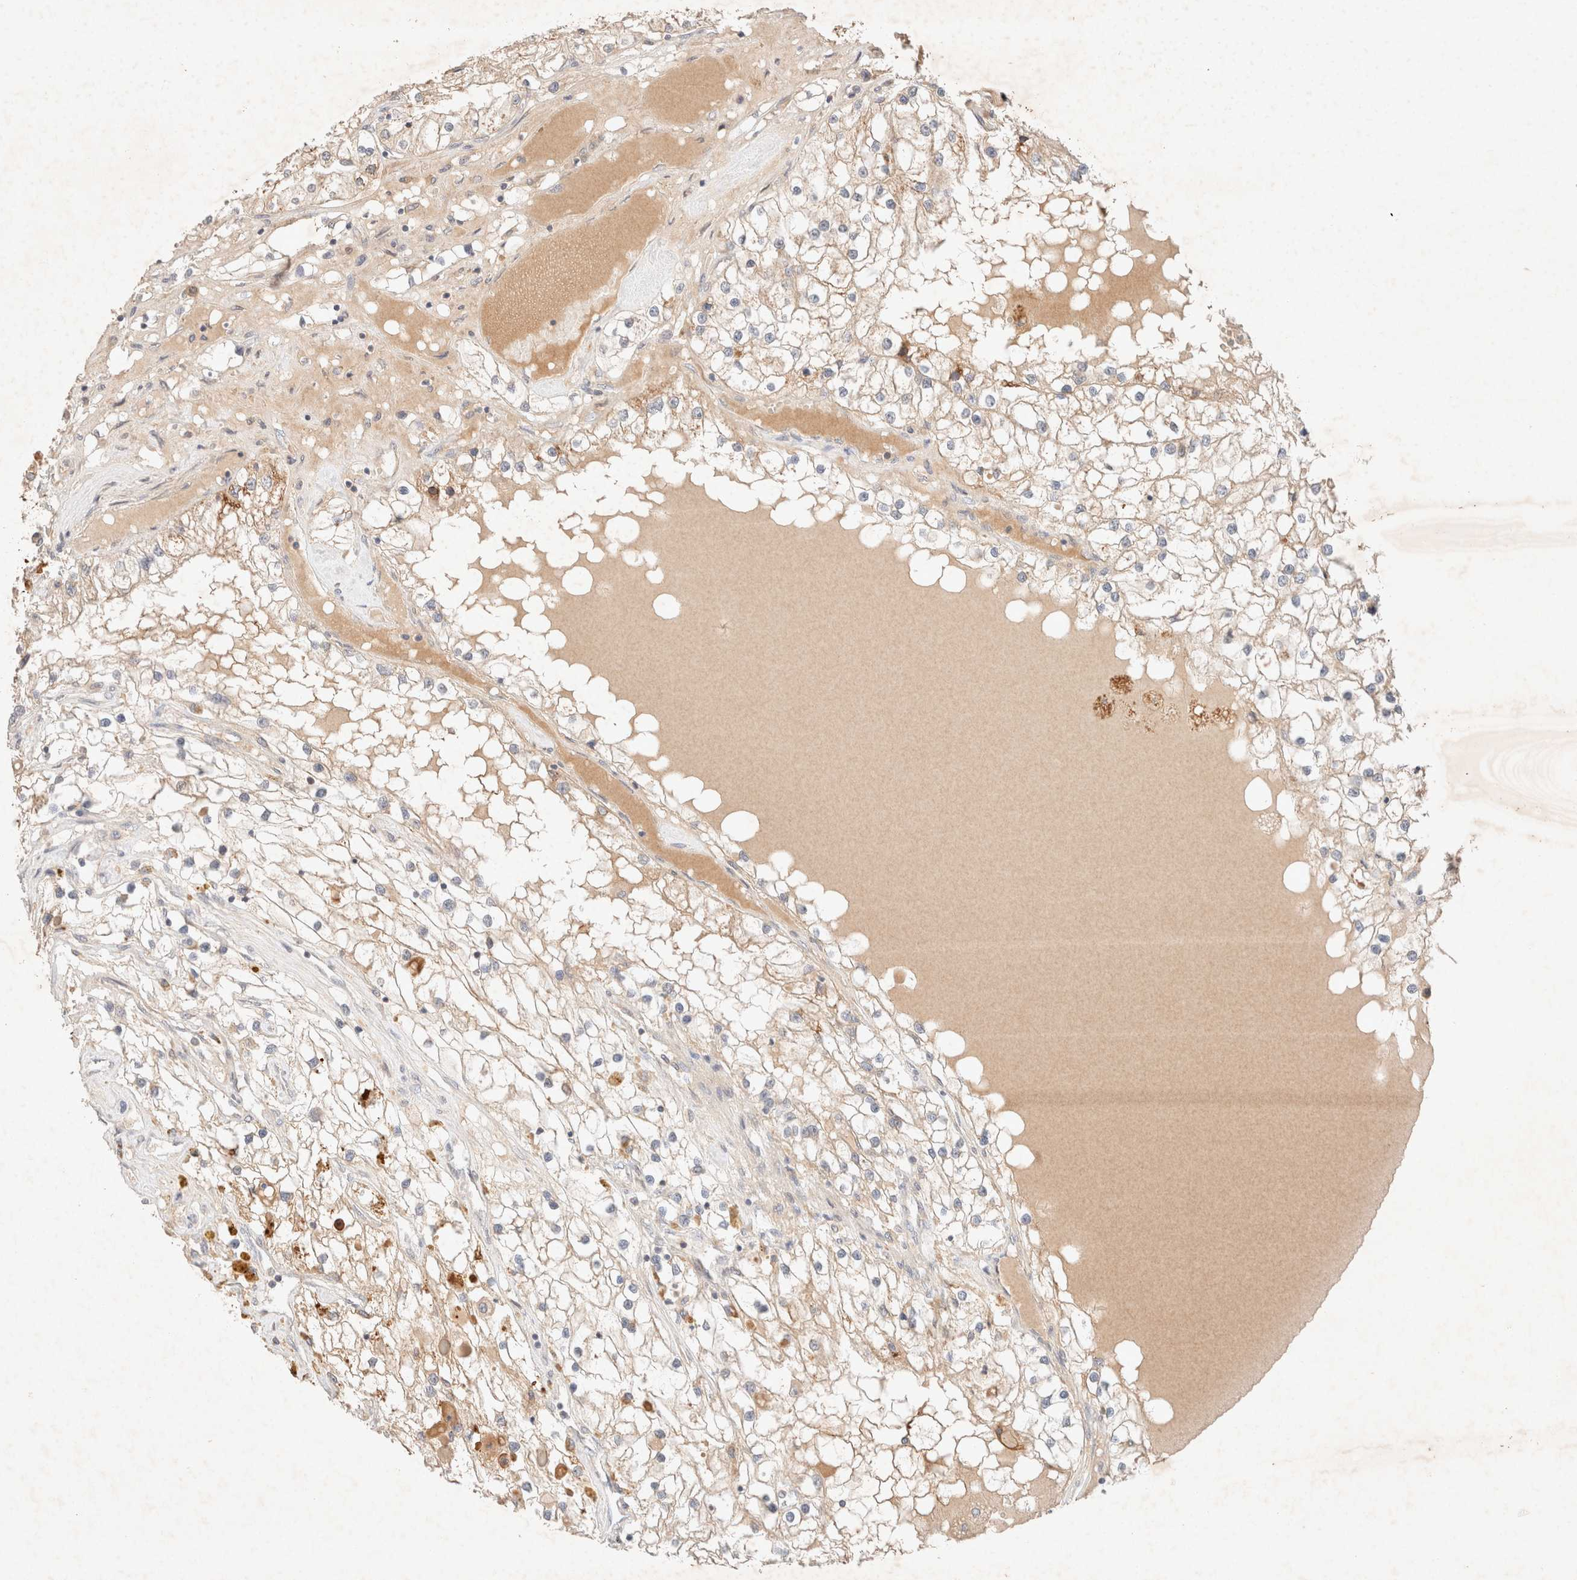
{"staining": {"intensity": "weak", "quantity": "<25%", "location": "cytoplasmic/membranous"}, "tissue": "renal cancer", "cell_type": "Tumor cells", "image_type": "cancer", "snomed": [{"axis": "morphology", "description": "Adenocarcinoma, NOS"}, {"axis": "topography", "description": "Kidney"}], "caption": "Photomicrograph shows no protein expression in tumor cells of renal adenocarcinoma tissue.", "gene": "SARM1", "patient": {"sex": "male", "age": 68}}